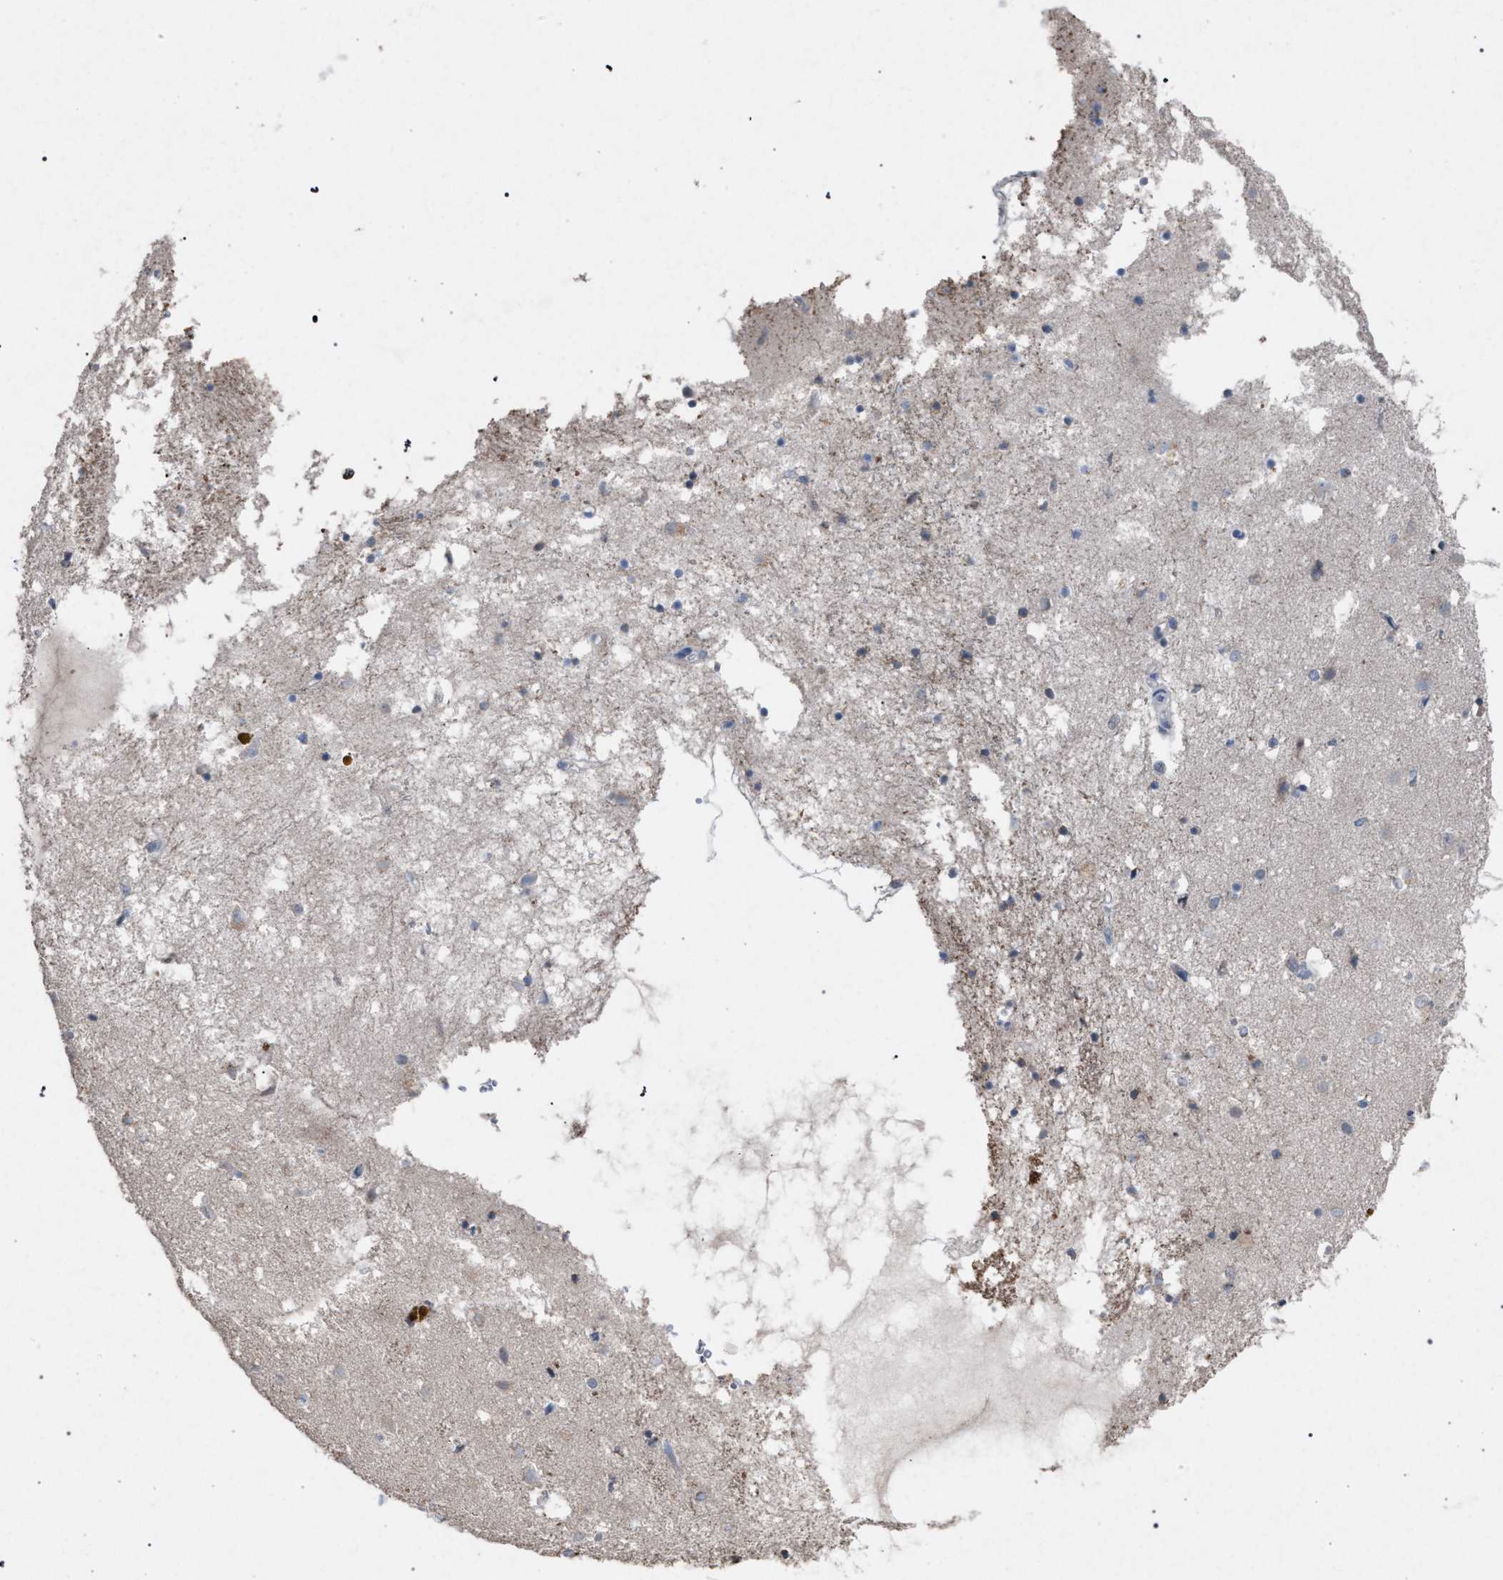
{"staining": {"intensity": "moderate", "quantity": "25%-75%", "location": "cytoplasmic/membranous"}, "tissue": "caudate", "cell_type": "Glial cells", "image_type": "normal", "snomed": [{"axis": "morphology", "description": "Normal tissue, NOS"}, {"axis": "topography", "description": "Lateral ventricle wall"}], "caption": "Approximately 25%-75% of glial cells in benign human caudate show moderate cytoplasmic/membranous protein staining as visualized by brown immunohistochemical staining.", "gene": "HSD17B4", "patient": {"sex": "male", "age": 70}}